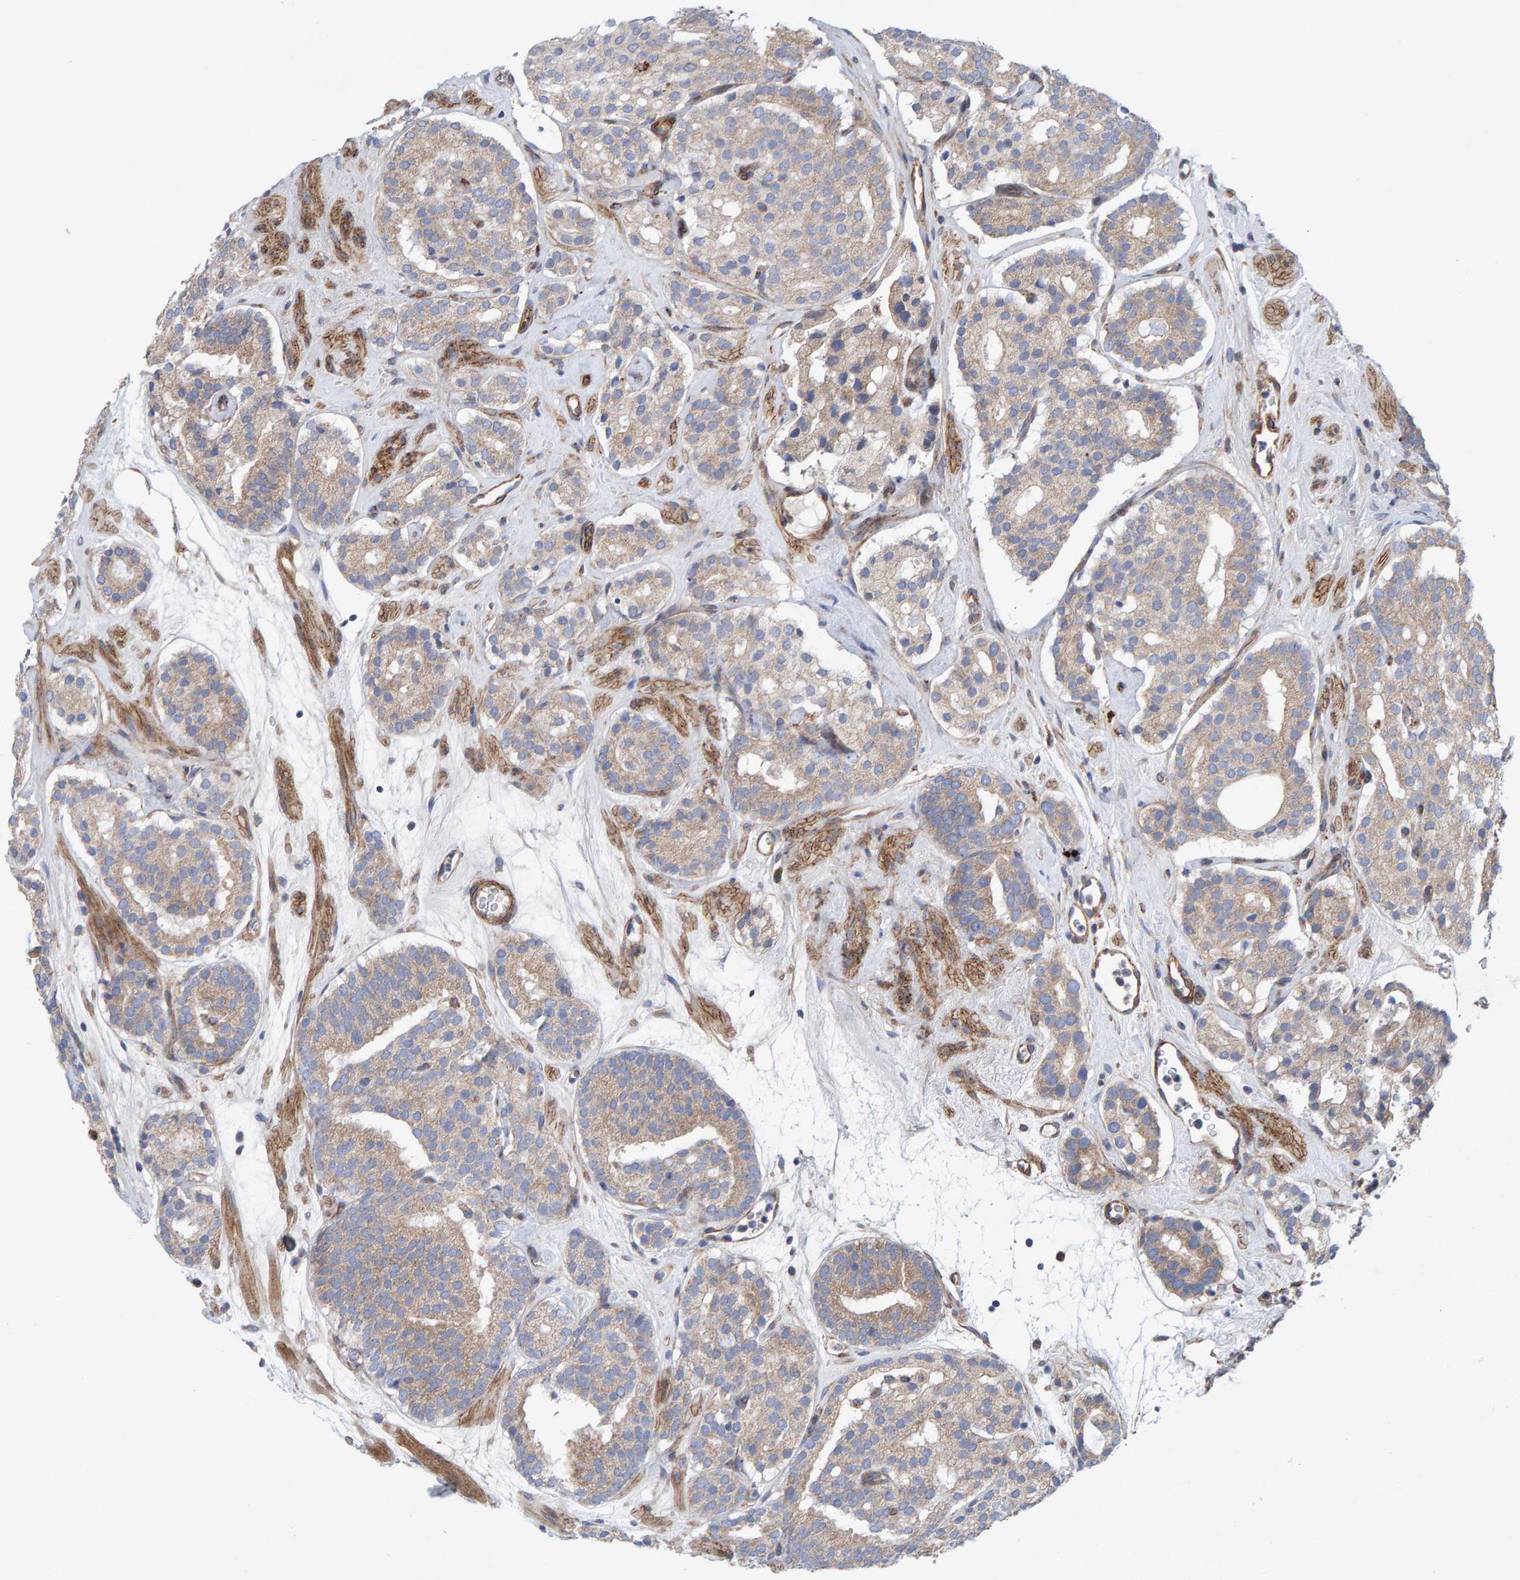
{"staining": {"intensity": "weak", "quantity": "25%-75%", "location": "cytoplasmic/membranous"}, "tissue": "prostate cancer", "cell_type": "Tumor cells", "image_type": "cancer", "snomed": [{"axis": "morphology", "description": "Adenocarcinoma, Low grade"}, {"axis": "topography", "description": "Prostate"}], "caption": "Immunohistochemical staining of prostate cancer (adenocarcinoma (low-grade)) demonstrates weak cytoplasmic/membranous protein staining in about 25%-75% of tumor cells. Nuclei are stained in blue.", "gene": "CDK5RAP3", "patient": {"sex": "male", "age": 69}}